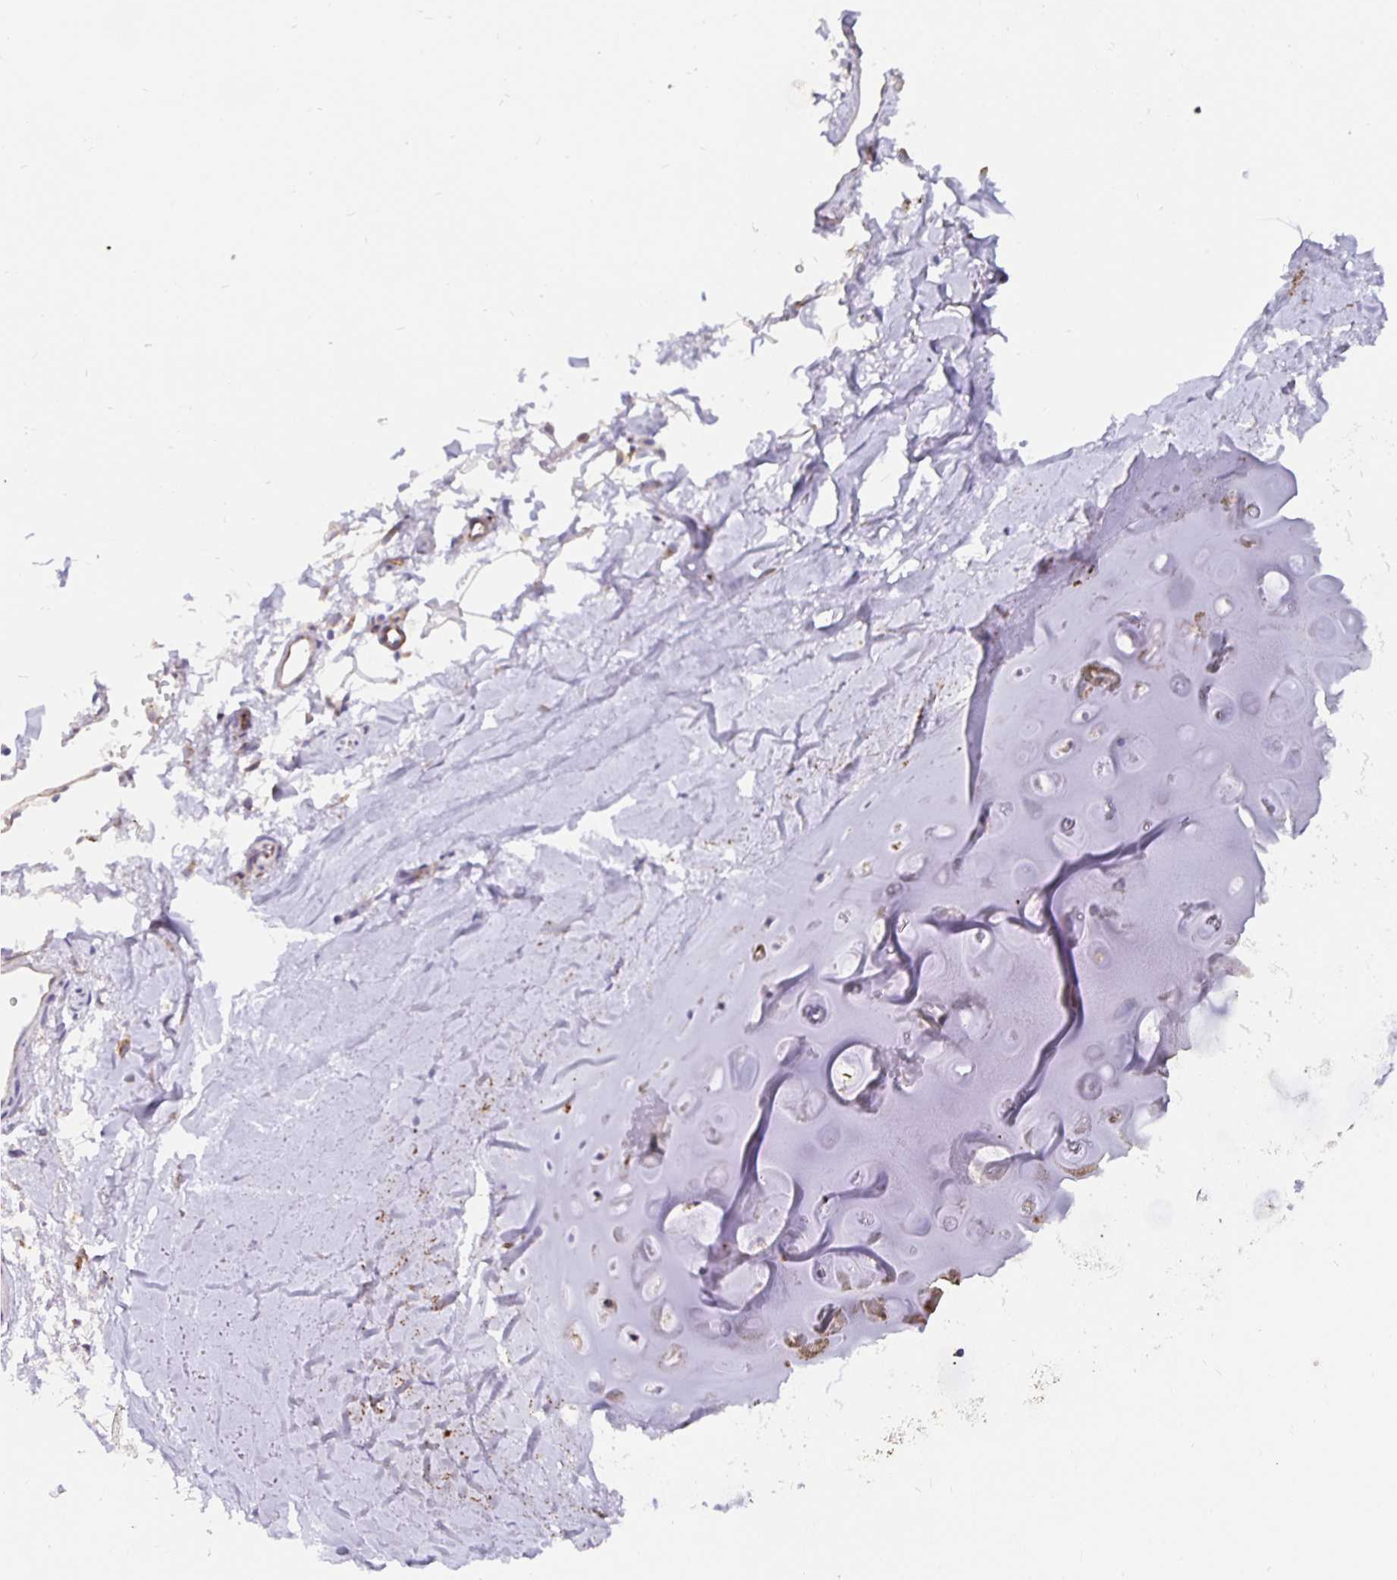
{"staining": {"intensity": "weak", "quantity": "<25%", "location": "cytoplasmic/membranous"}, "tissue": "soft tissue", "cell_type": "Chondrocytes", "image_type": "normal", "snomed": [{"axis": "morphology", "description": "Normal tissue, NOS"}, {"axis": "topography", "description": "Cartilage tissue"}, {"axis": "topography", "description": "Bronchus"}], "caption": "Immunohistochemistry of normal soft tissue exhibits no expression in chondrocytes.", "gene": "DNAI2", "patient": {"sex": "female", "age": 79}}